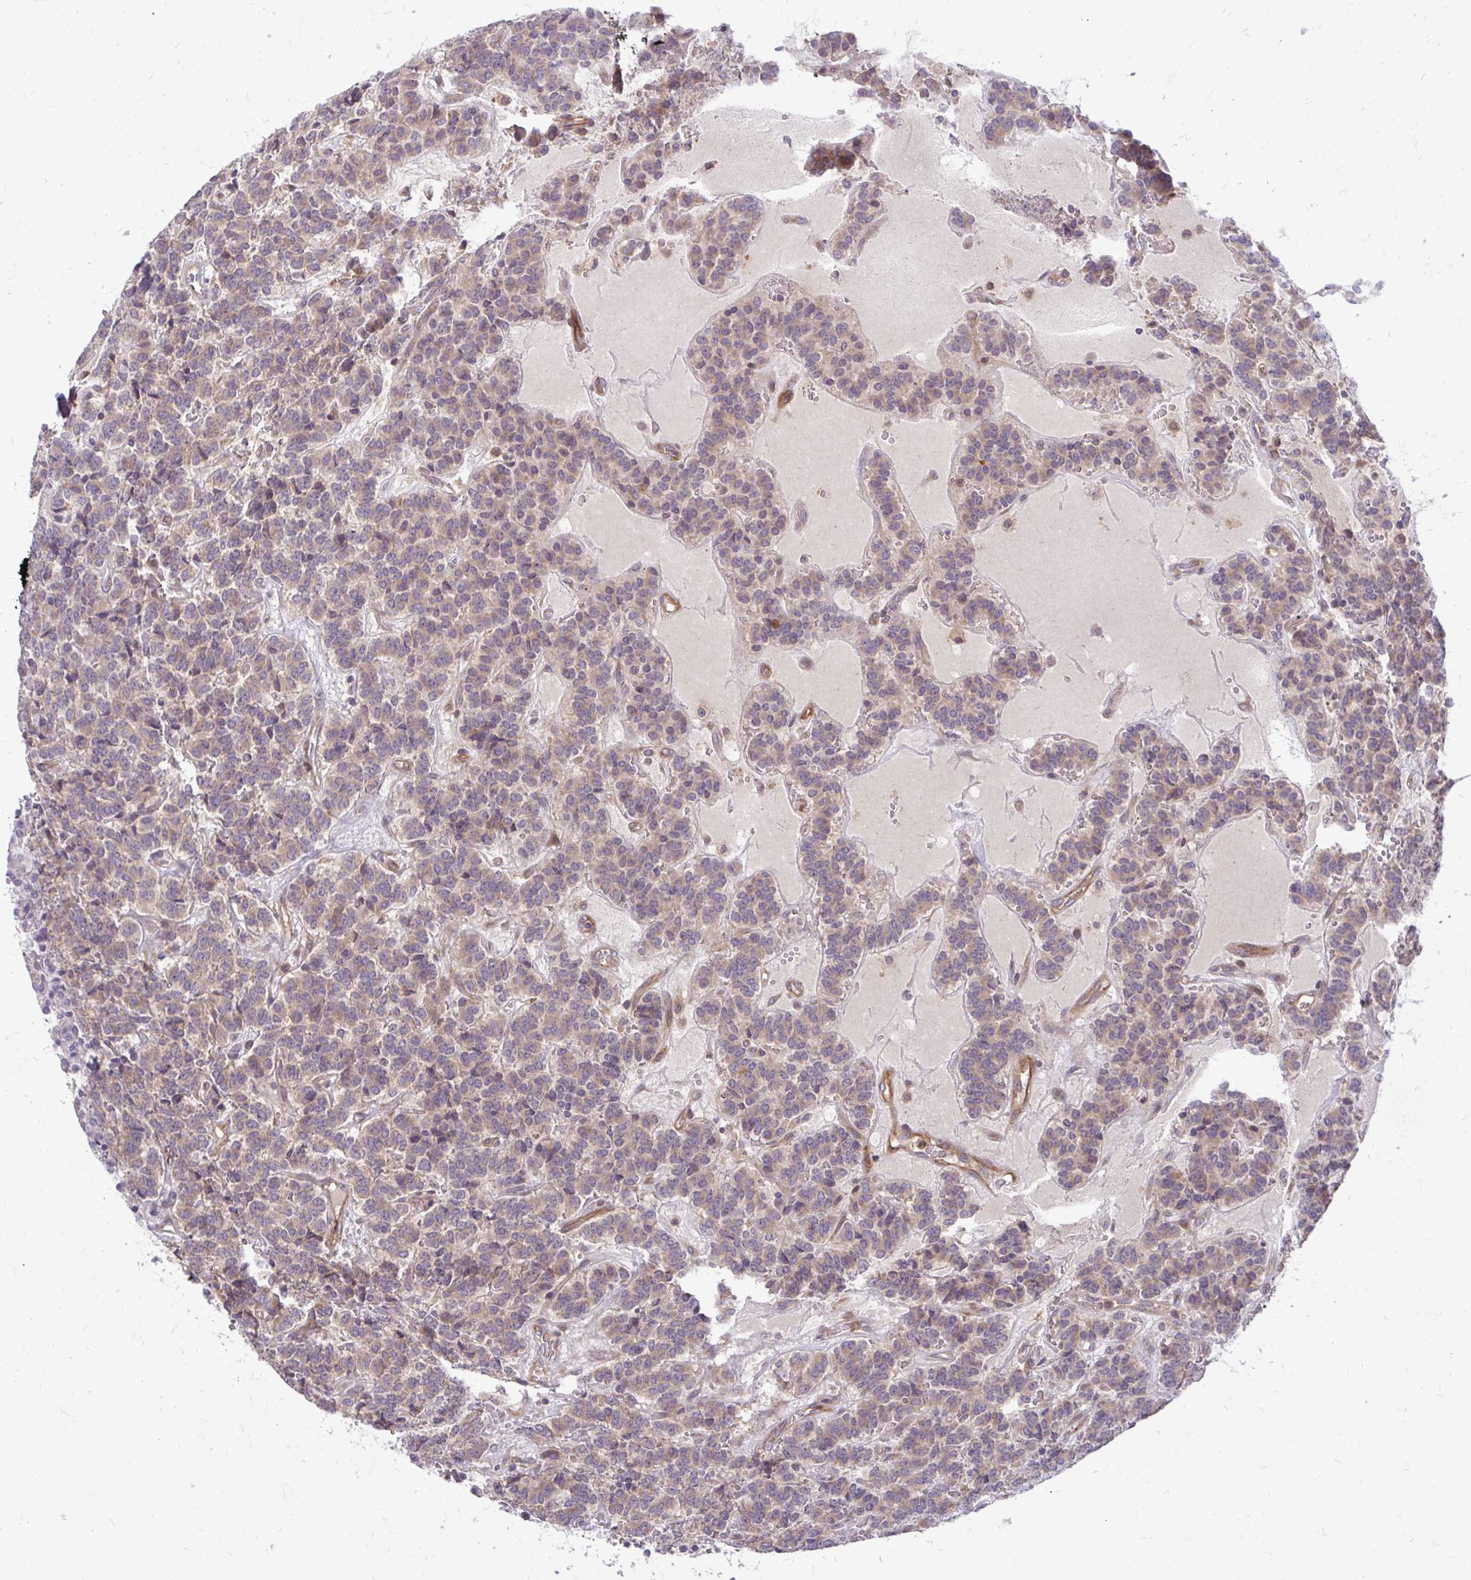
{"staining": {"intensity": "weak", "quantity": "25%-75%", "location": "cytoplasmic/membranous"}, "tissue": "carcinoid", "cell_type": "Tumor cells", "image_type": "cancer", "snomed": [{"axis": "morphology", "description": "Carcinoid, malignant, NOS"}, {"axis": "topography", "description": "Pancreas"}], "caption": "Carcinoid stained with a brown dye exhibits weak cytoplasmic/membranous positive staining in approximately 25%-75% of tumor cells.", "gene": "OXNAD1", "patient": {"sex": "male", "age": 36}}